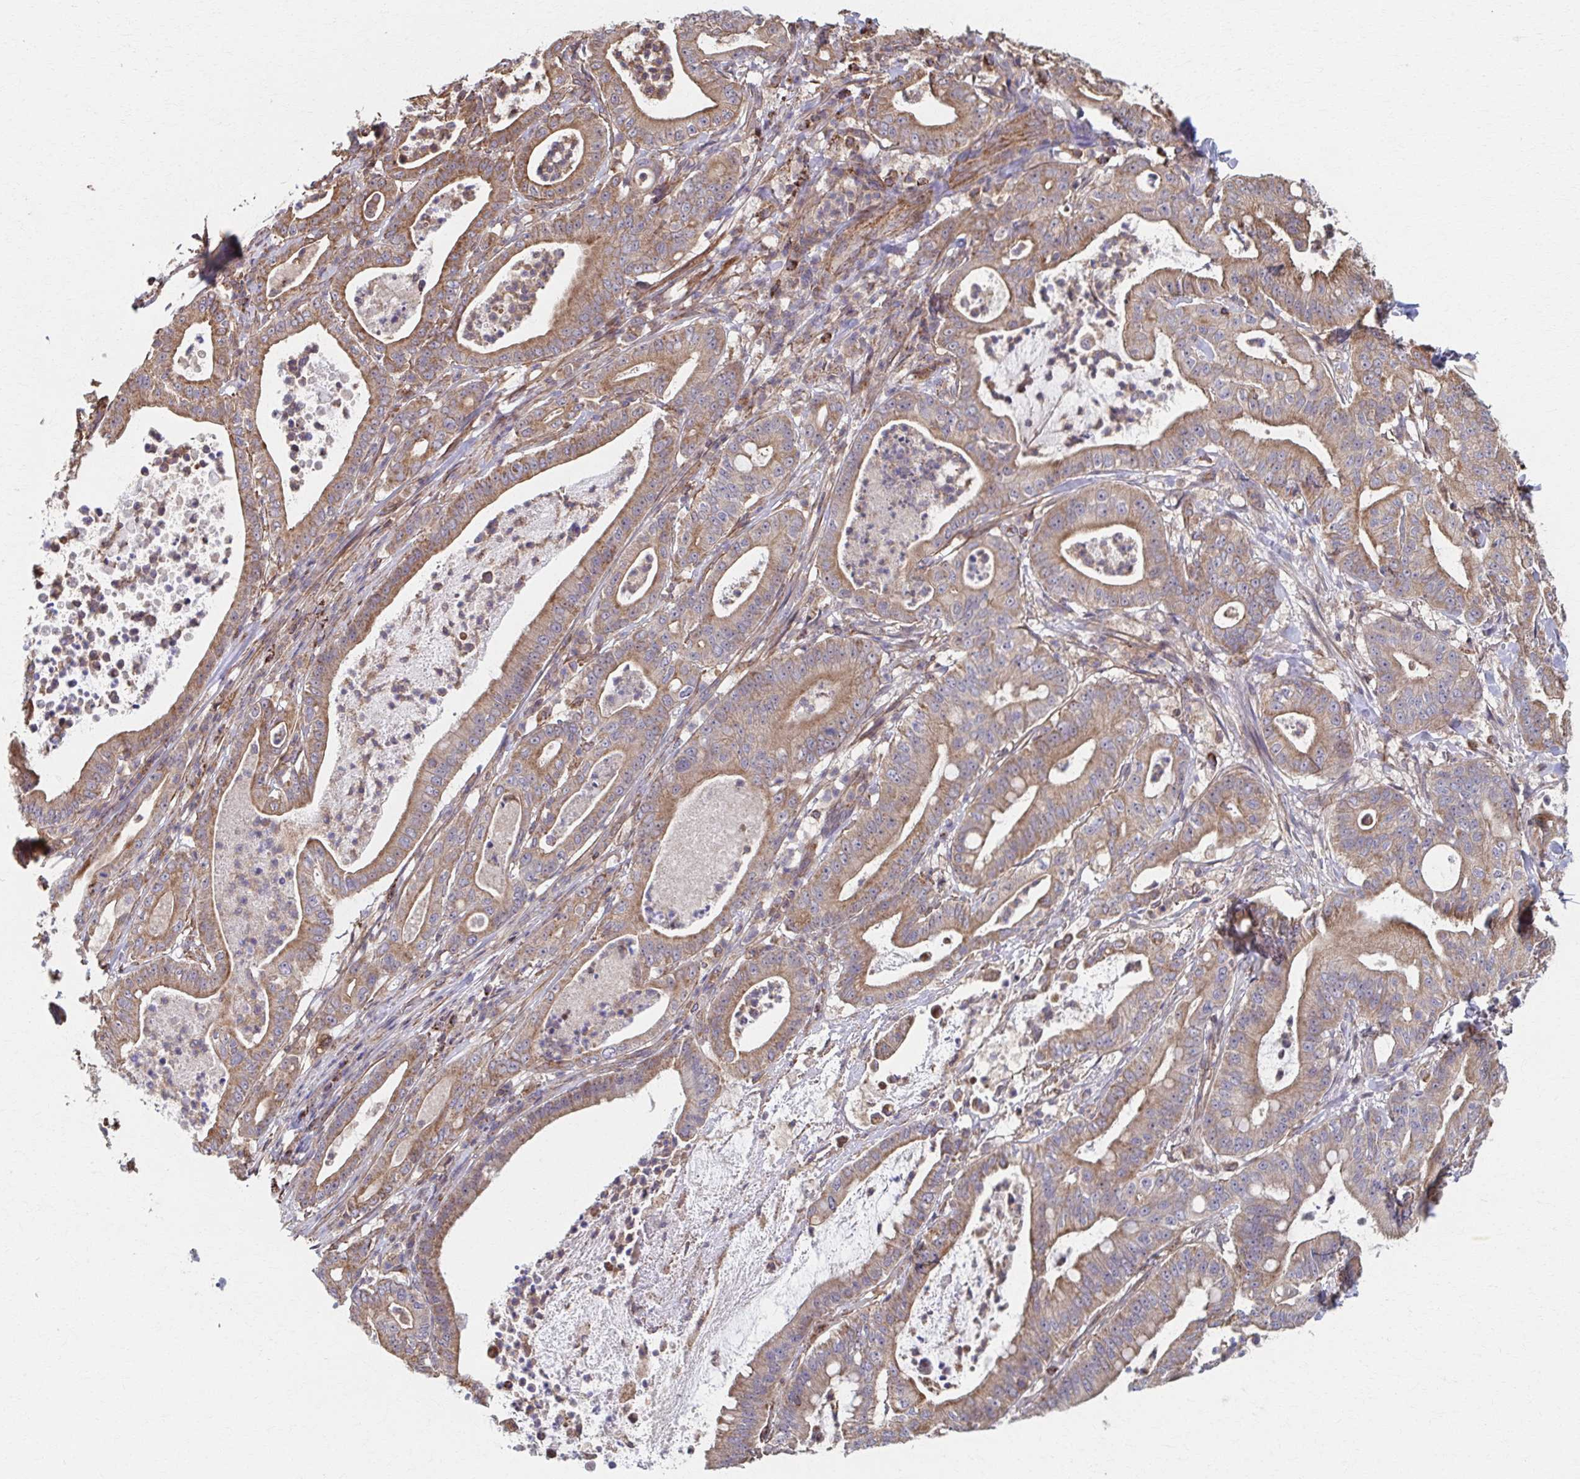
{"staining": {"intensity": "moderate", "quantity": ">75%", "location": "cytoplasmic/membranous"}, "tissue": "pancreatic cancer", "cell_type": "Tumor cells", "image_type": "cancer", "snomed": [{"axis": "morphology", "description": "Adenocarcinoma, NOS"}, {"axis": "topography", "description": "Pancreas"}], "caption": "Protein staining of pancreatic cancer tissue shows moderate cytoplasmic/membranous staining in about >75% of tumor cells. Nuclei are stained in blue.", "gene": "KLHL34", "patient": {"sex": "male", "age": 71}}